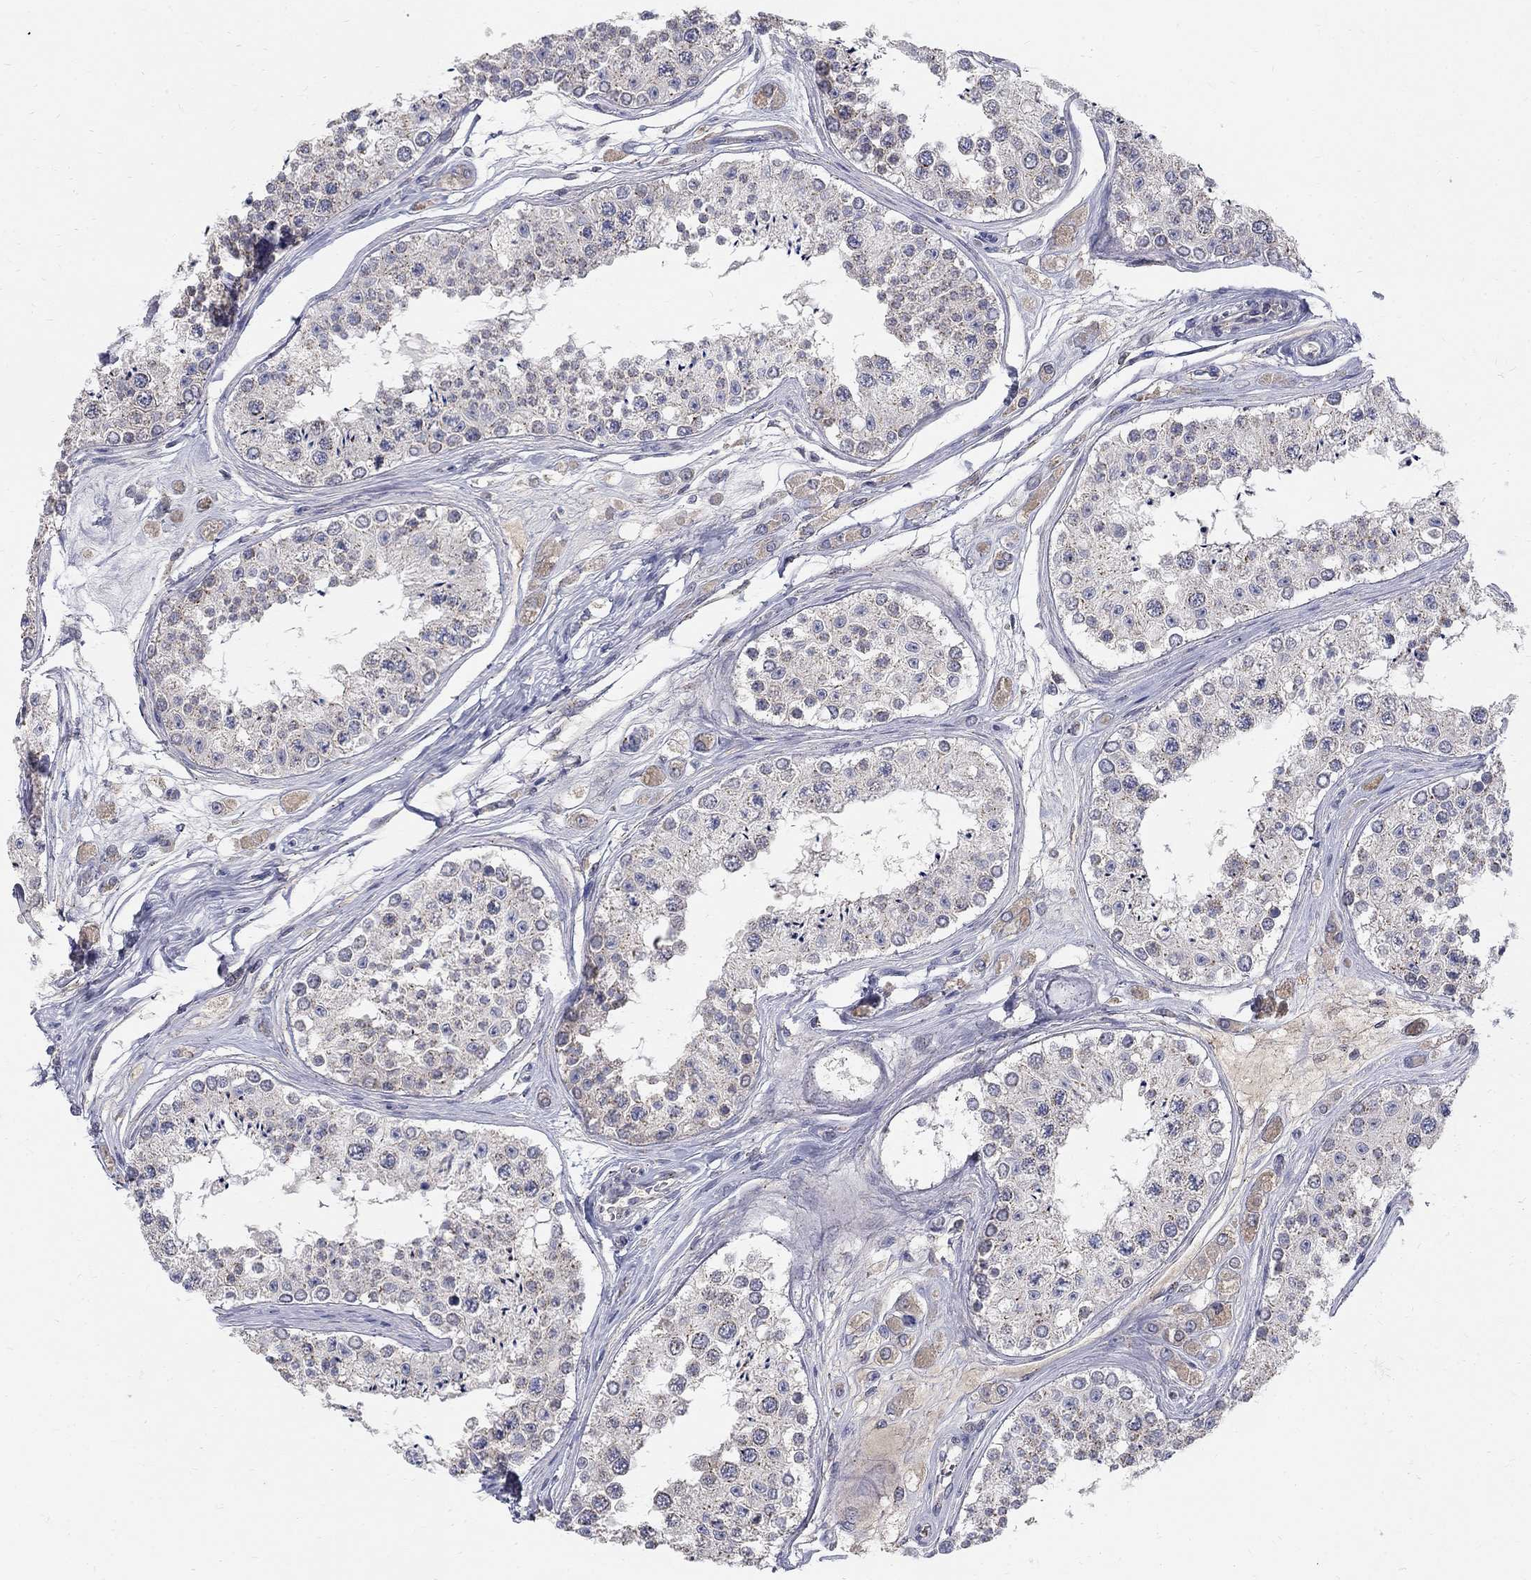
{"staining": {"intensity": "negative", "quantity": "none", "location": "none"}, "tissue": "testis", "cell_type": "Cells in seminiferous ducts", "image_type": "normal", "snomed": [{"axis": "morphology", "description": "Normal tissue, NOS"}, {"axis": "topography", "description": "Testis"}], "caption": "Immunohistochemistry of unremarkable human testis shows no staining in cells in seminiferous ducts. (DAB (3,3'-diaminobenzidine) immunohistochemistry with hematoxylin counter stain).", "gene": "PANK3", "patient": {"sex": "male", "age": 25}}